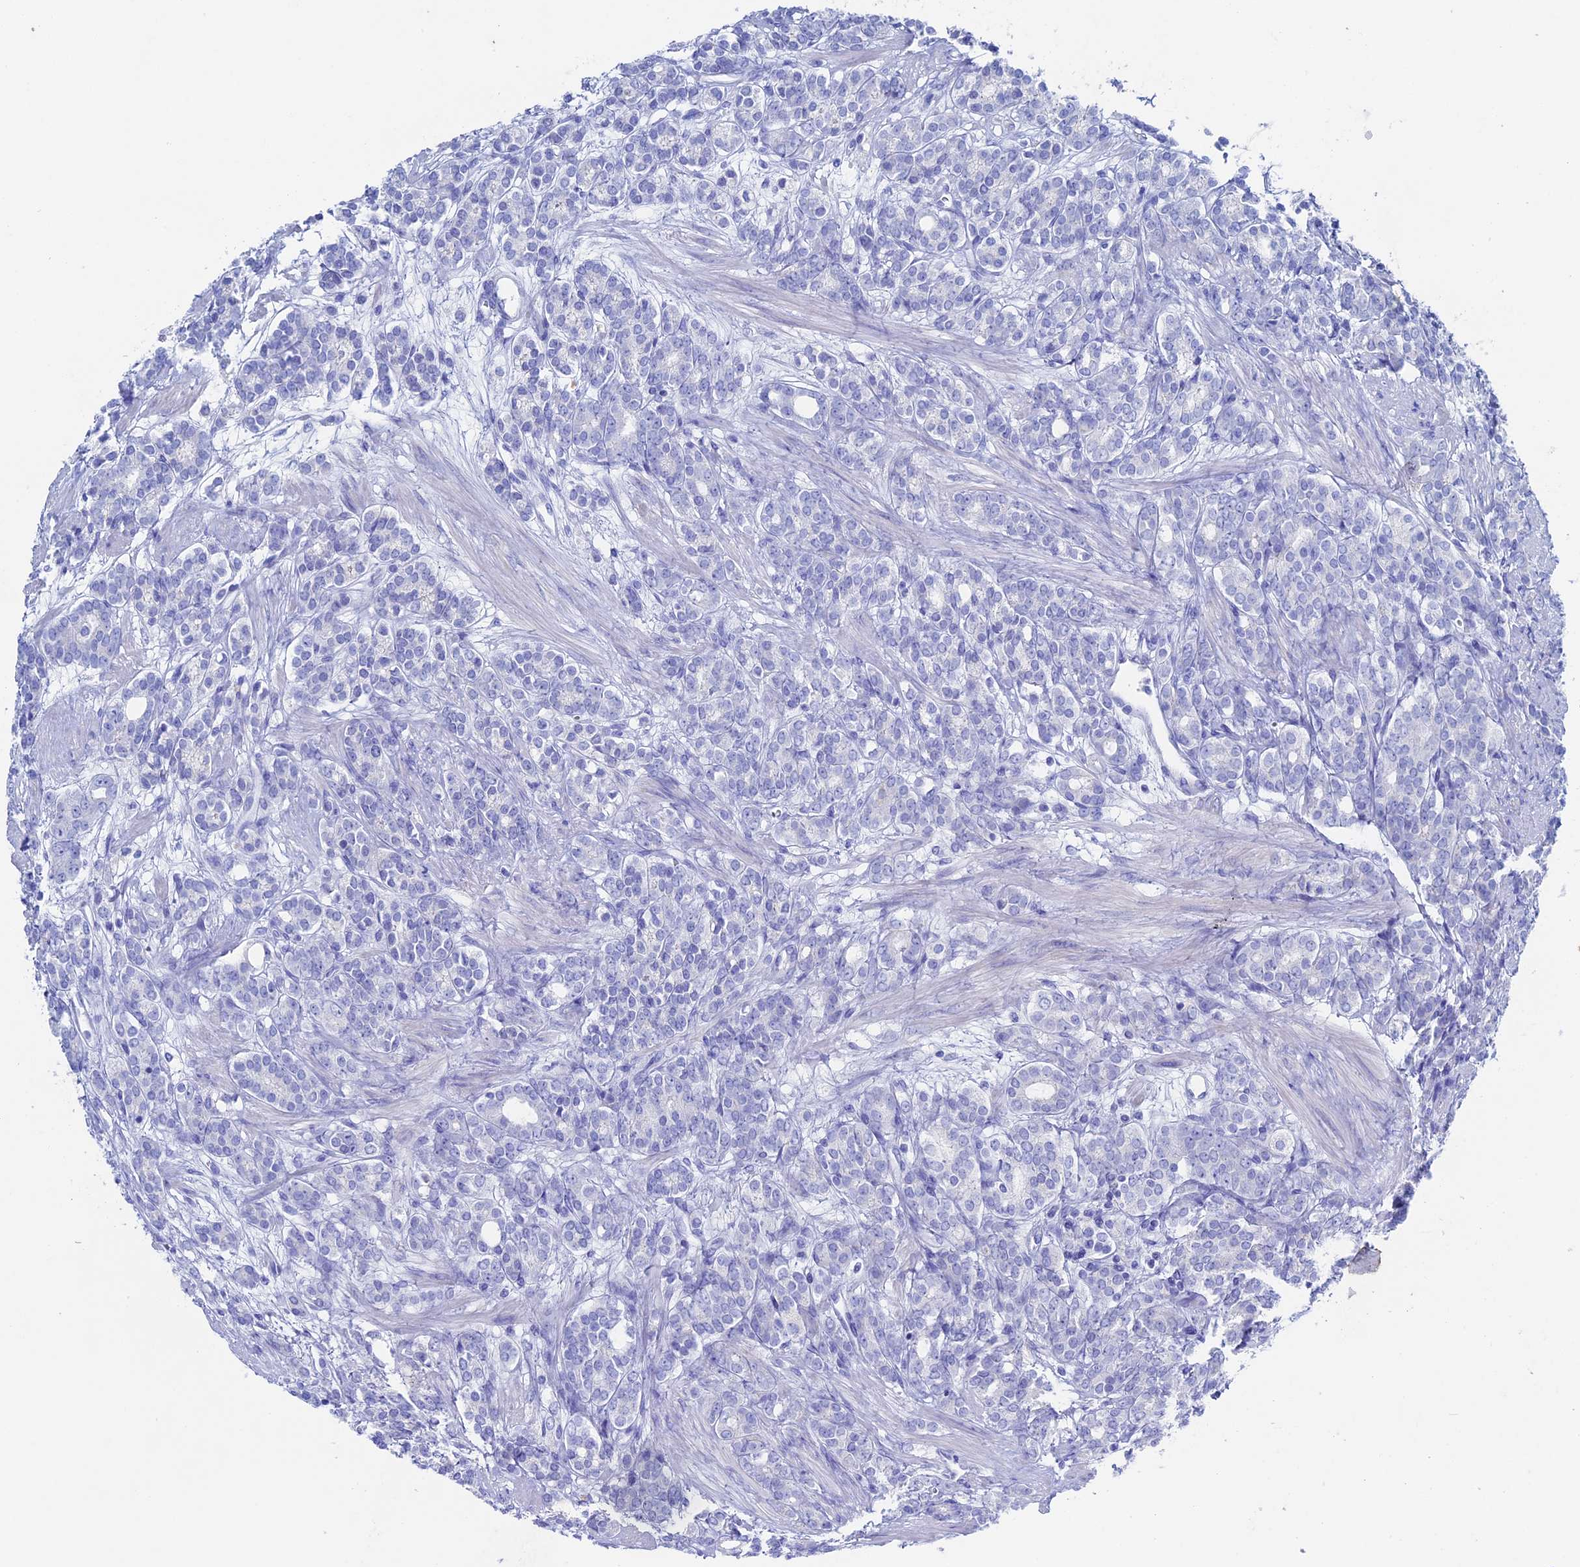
{"staining": {"intensity": "negative", "quantity": "none", "location": "none"}, "tissue": "prostate cancer", "cell_type": "Tumor cells", "image_type": "cancer", "snomed": [{"axis": "morphology", "description": "Adenocarcinoma, High grade"}, {"axis": "topography", "description": "Prostate"}], "caption": "Tumor cells are negative for brown protein staining in prostate high-grade adenocarcinoma.", "gene": "UNC119", "patient": {"sex": "male", "age": 62}}